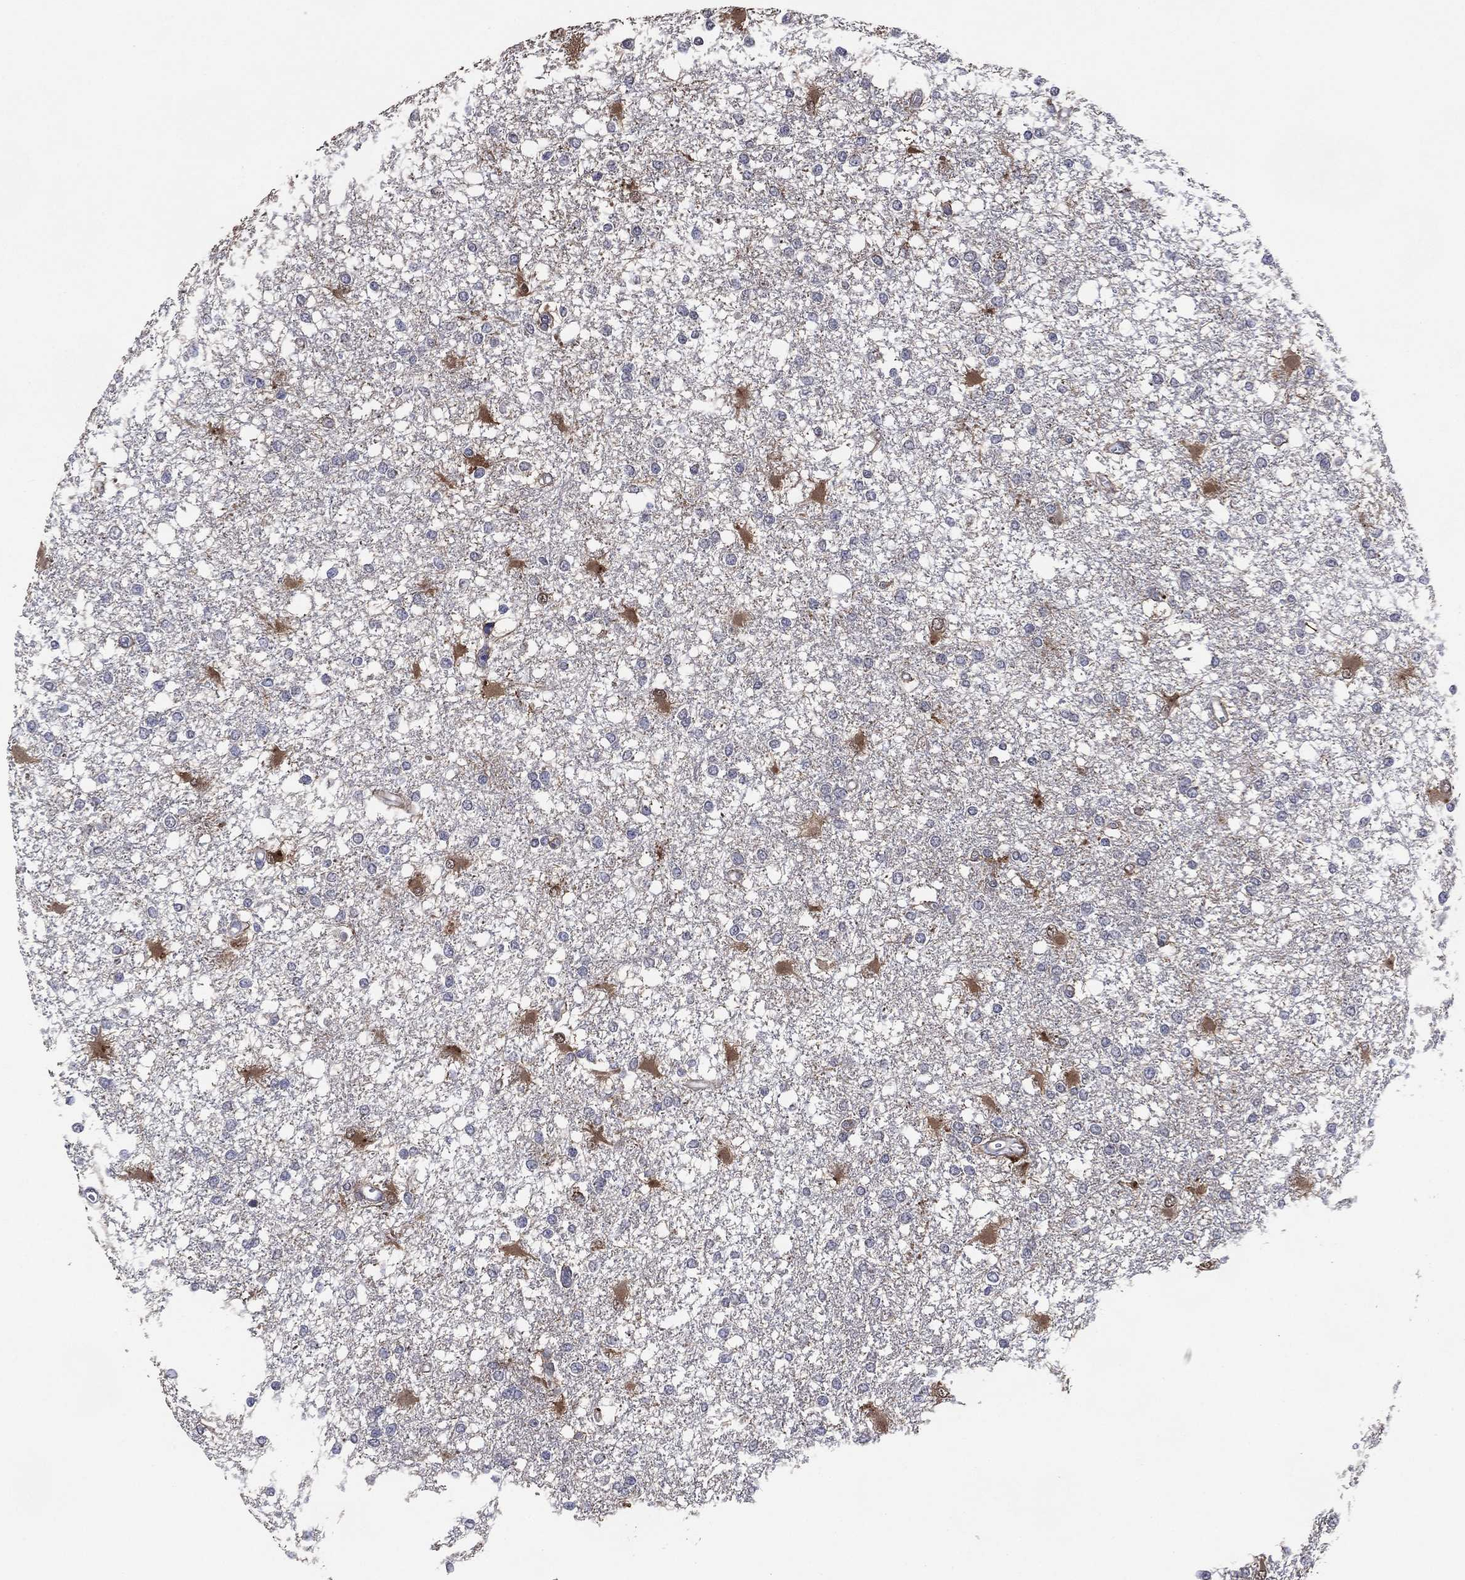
{"staining": {"intensity": "moderate", "quantity": "<25%", "location": "cytoplasmic/membranous"}, "tissue": "glioma", "cell_type": "Tumor cells", "image_type": "cancer", "snomed": [{"axis": "morphology", "description": "Glioma, malignant, High grade"}, {"axis": "topography", "description": "Cerebral cortex"}], "caption": "Immunohistochemistry (IHC) histopathology image of neoplastic tissue: human malignant glioma (high-grade) stained using immunohistochemistry (IHC) reveals low levels of moderate protein expression localized specifically in the cytoplasmic/membranous of tumor cells, appearing as a cytoplasmic/membranous brown color.", "gene": "AK1", "patient": {"sex": "male", "age": 79}}